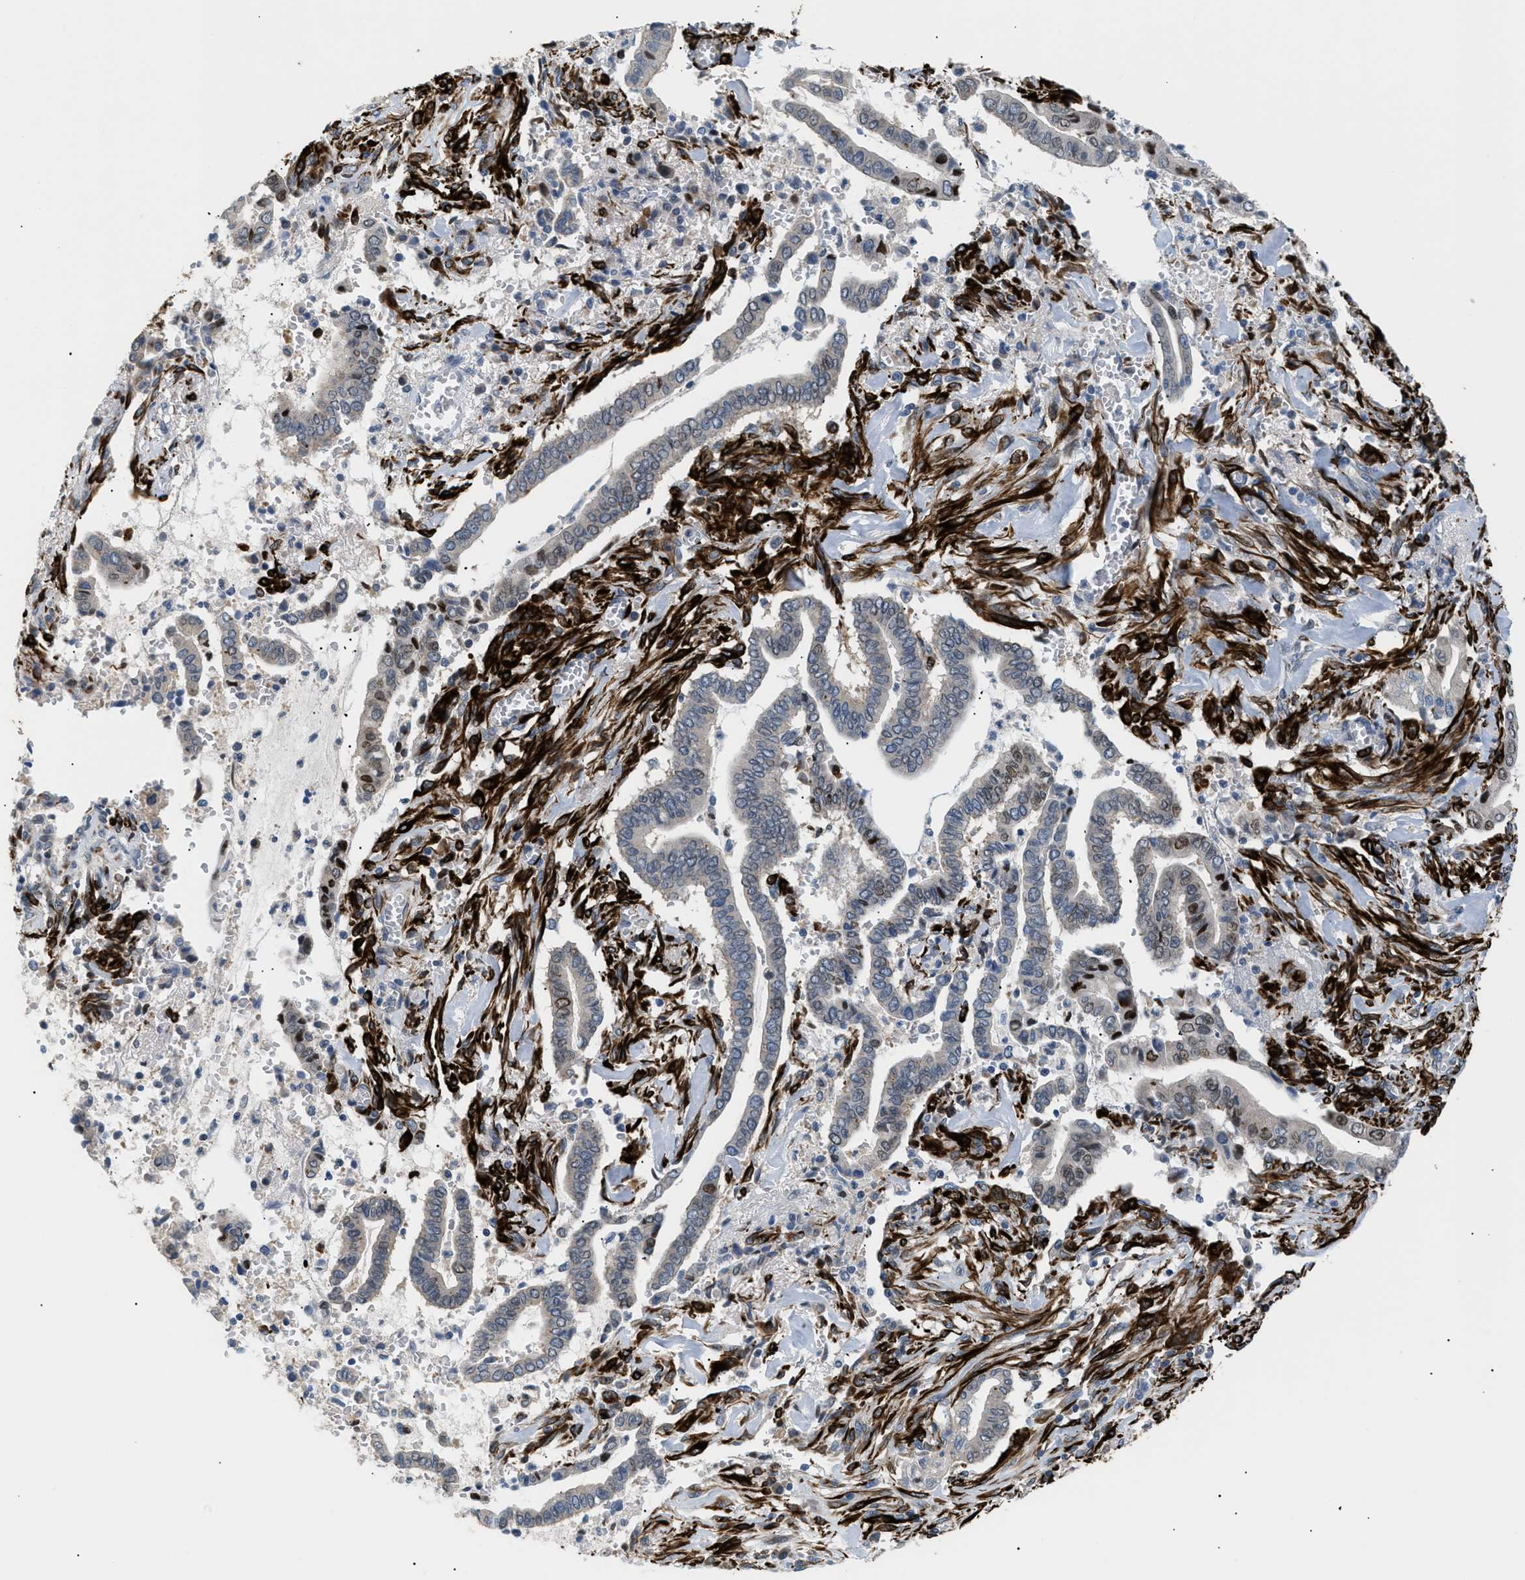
{"staining": {"intensity": "weak", "quantity": "<25%", "location": "nuclear"}, "tissue": "cervical cancer", "cell_type": "Tumor cells", "image_type": "cancer", "snomed": [{"axis": "morphology", "description": "Adenocarcinoma, NOS"}, {"axis": "topography", "description": "Cervix"}], "caption": "Tumor cells are negative for brown protein staining in cervical cancer.", "gene": "ICA1", "patient": {"sex": "female", "age": 44}}